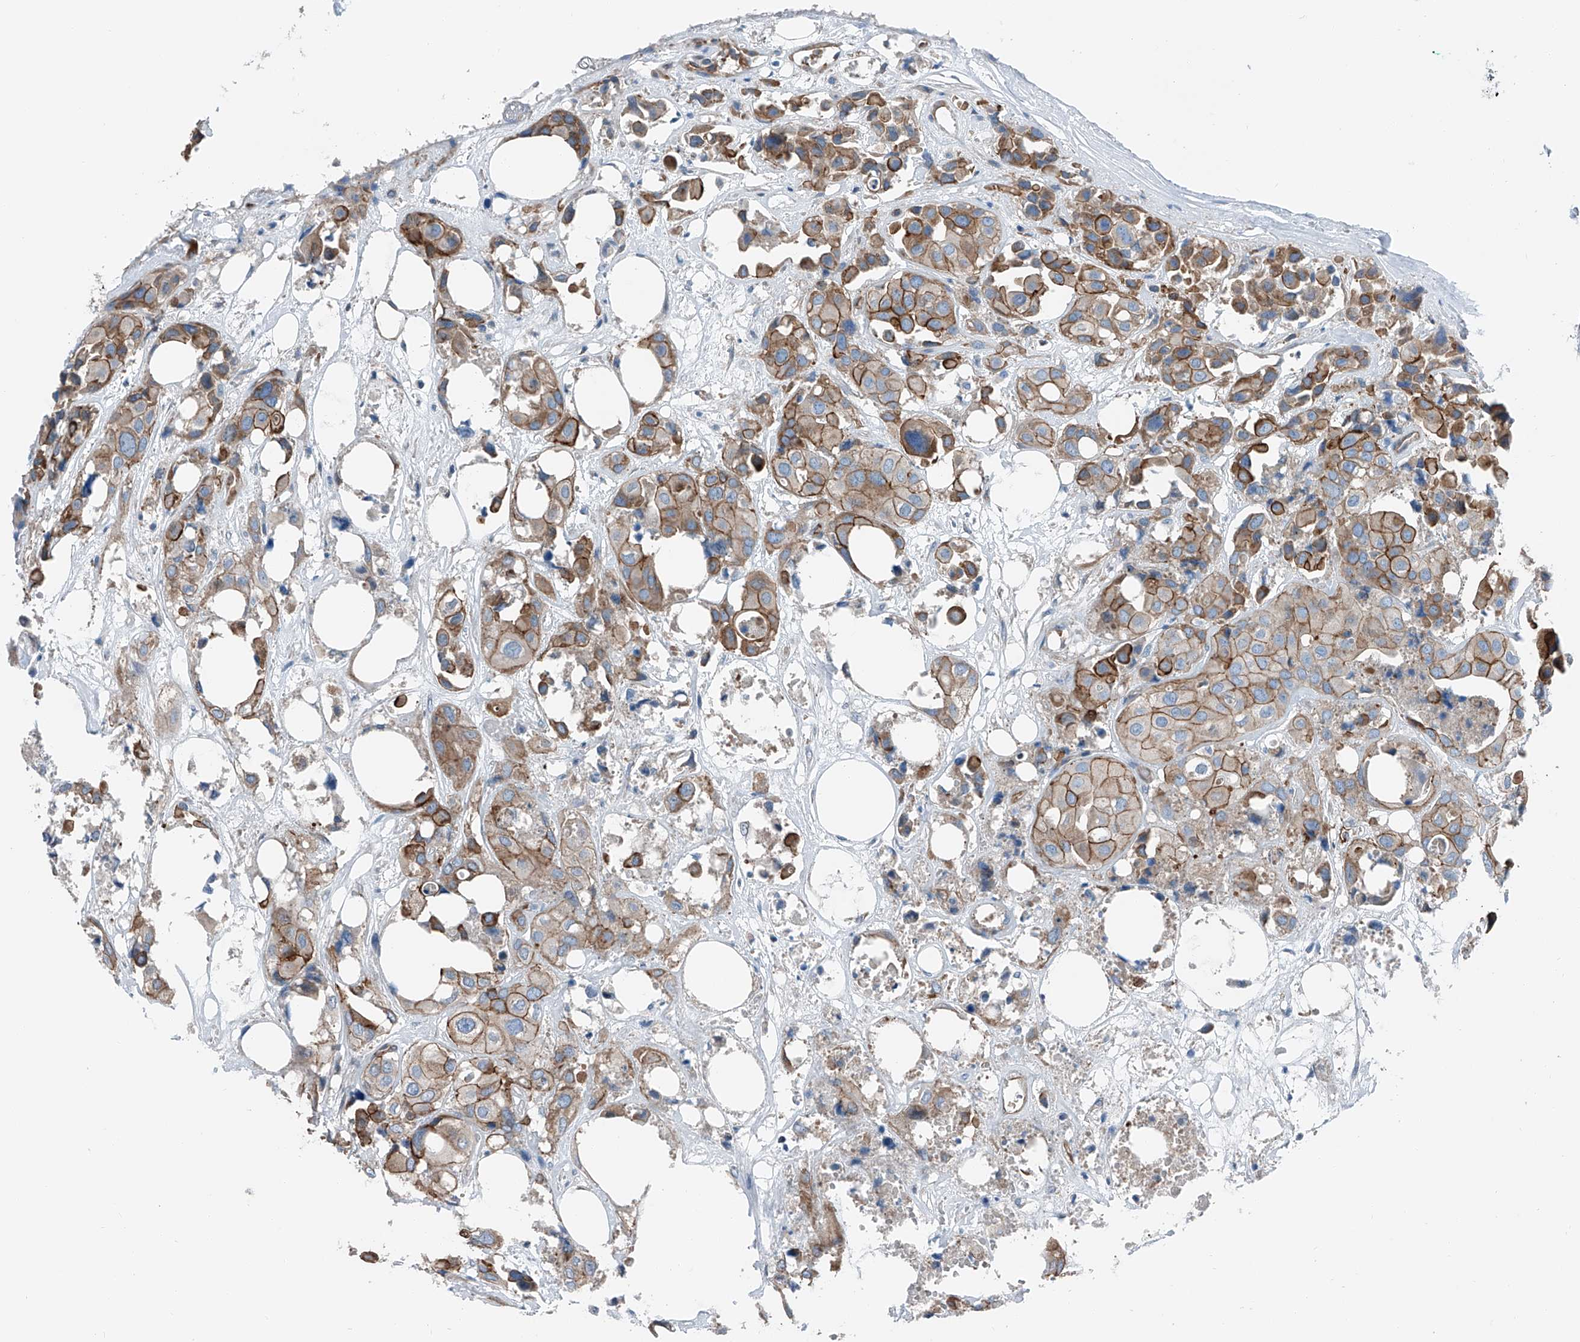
{"staining": {"intensity": "moderate", "quantity": ">75%", "location": "cytoplasmic/membranous"}, "tissue": "urothelial cancer", "cell_type": "Tumor cells", "image_type": "cancer", "snomed": [{"axis": "morphology", "description": "Urothelial carcinoma, High grade"}, {"axis": "topography", "description": "Urinary bladder"}], "caption": "The histopathology image reveals immunohistochemical staining of urothelial carcinoma (high-grade). There is moderate cytoplasmic/membranous expression is appreciated in approximately >75% of tumor cells. (DAB IHC with brightfield microscopy, high magnification).", "gene": "THEMIS2", "patient": {"sex": "male", "age": 64}}